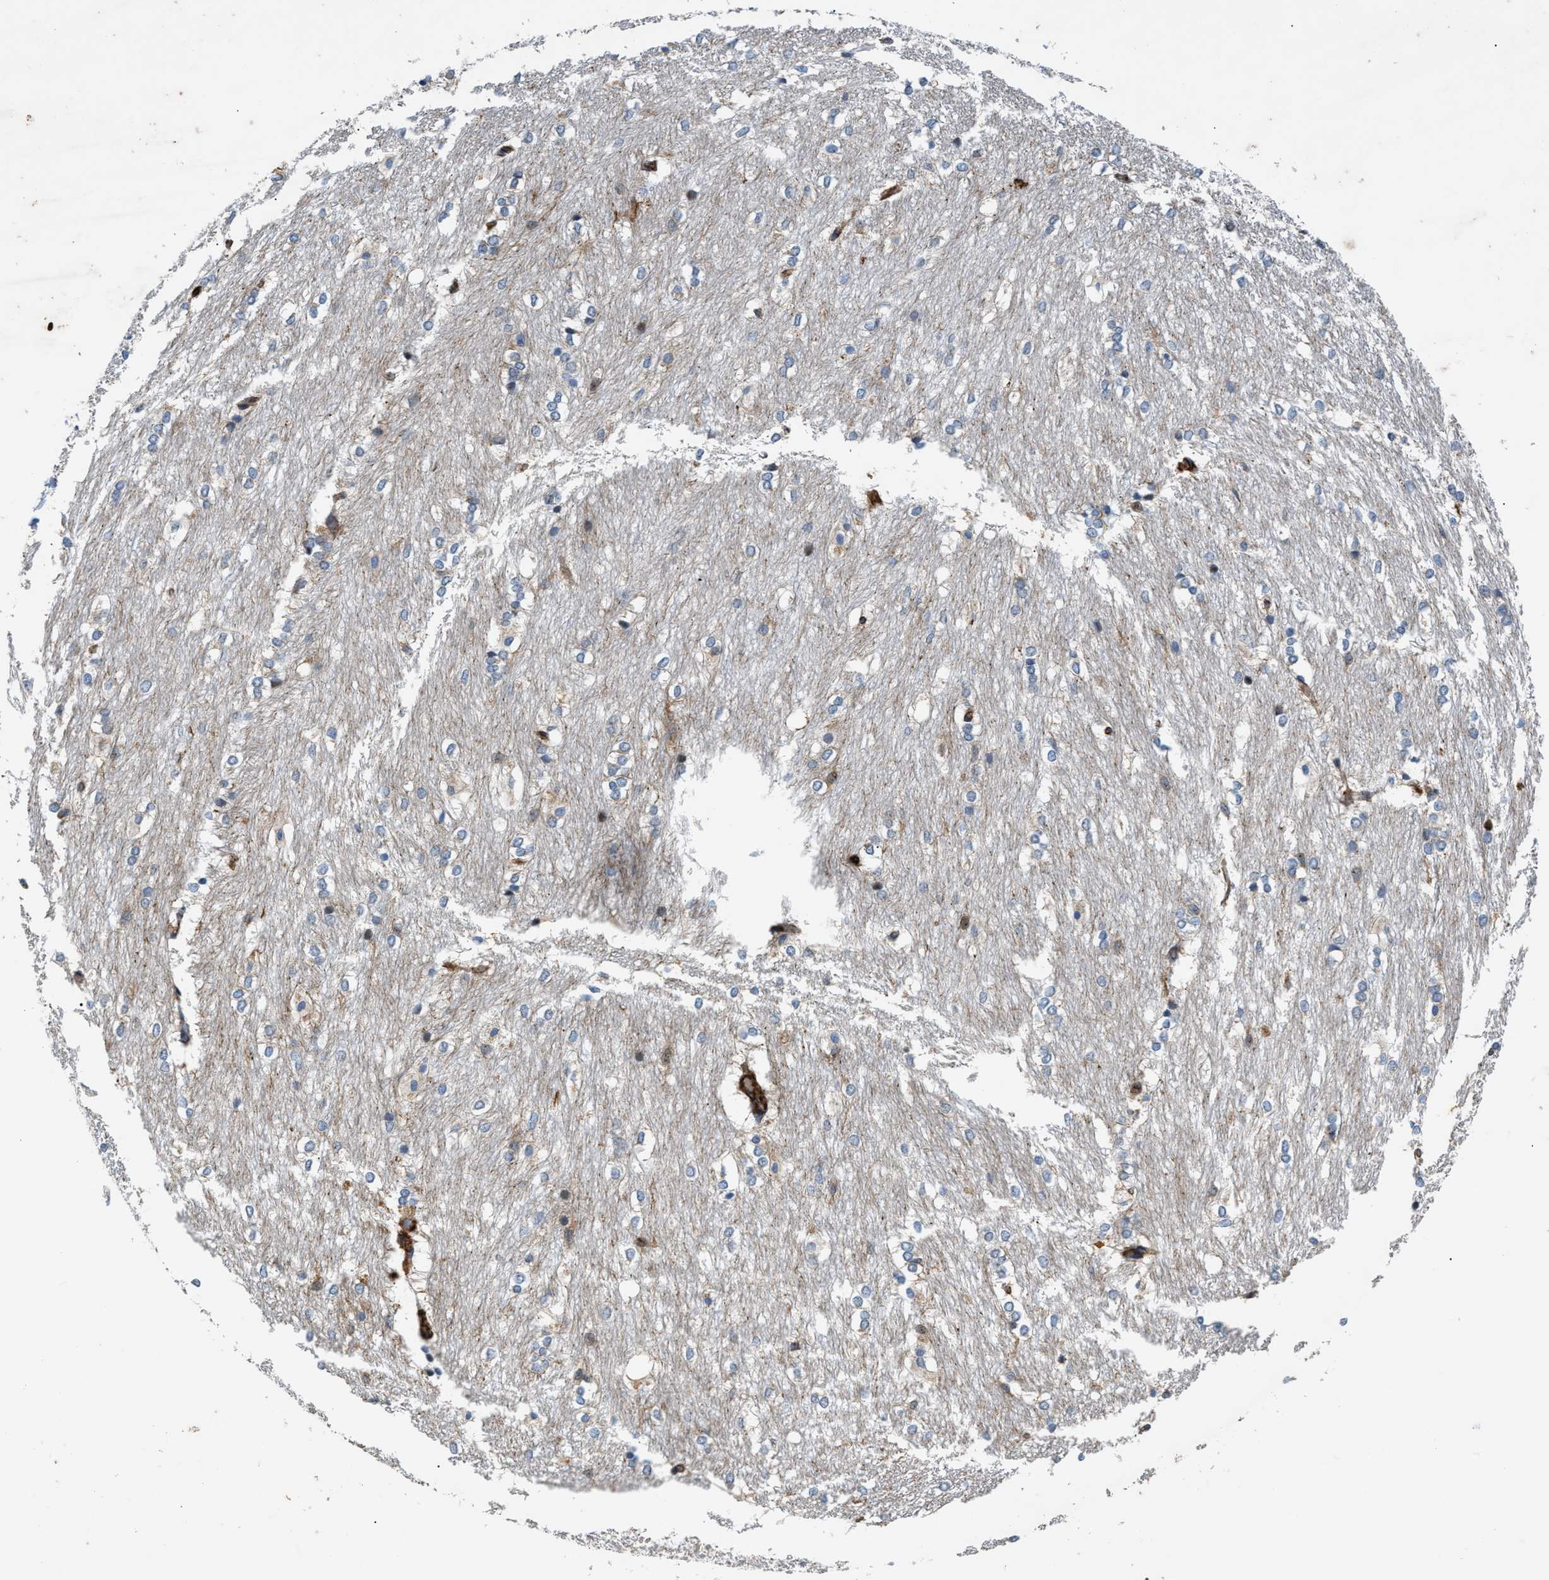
{"staining": {"intensity": "weak", "quantity": "<25%", "location": "cytoplasmic/membranous"}, "tissue": "caudate", "cell_type": "Glial cells", "image_type": "normal", "snomed": [{"axis": "morphology", "description": "Normal tissue, NOS"}, {"axis": "topography", "description": "Lateral ventricle wall"}], "caption": "Immunohistochemistry photomicrograph of unremarkable caudate stained for a protein (brown), which reveals no positivity in glial cells.", "gene": "DHODH", "patient": {"sex": "female", "age": 19}}